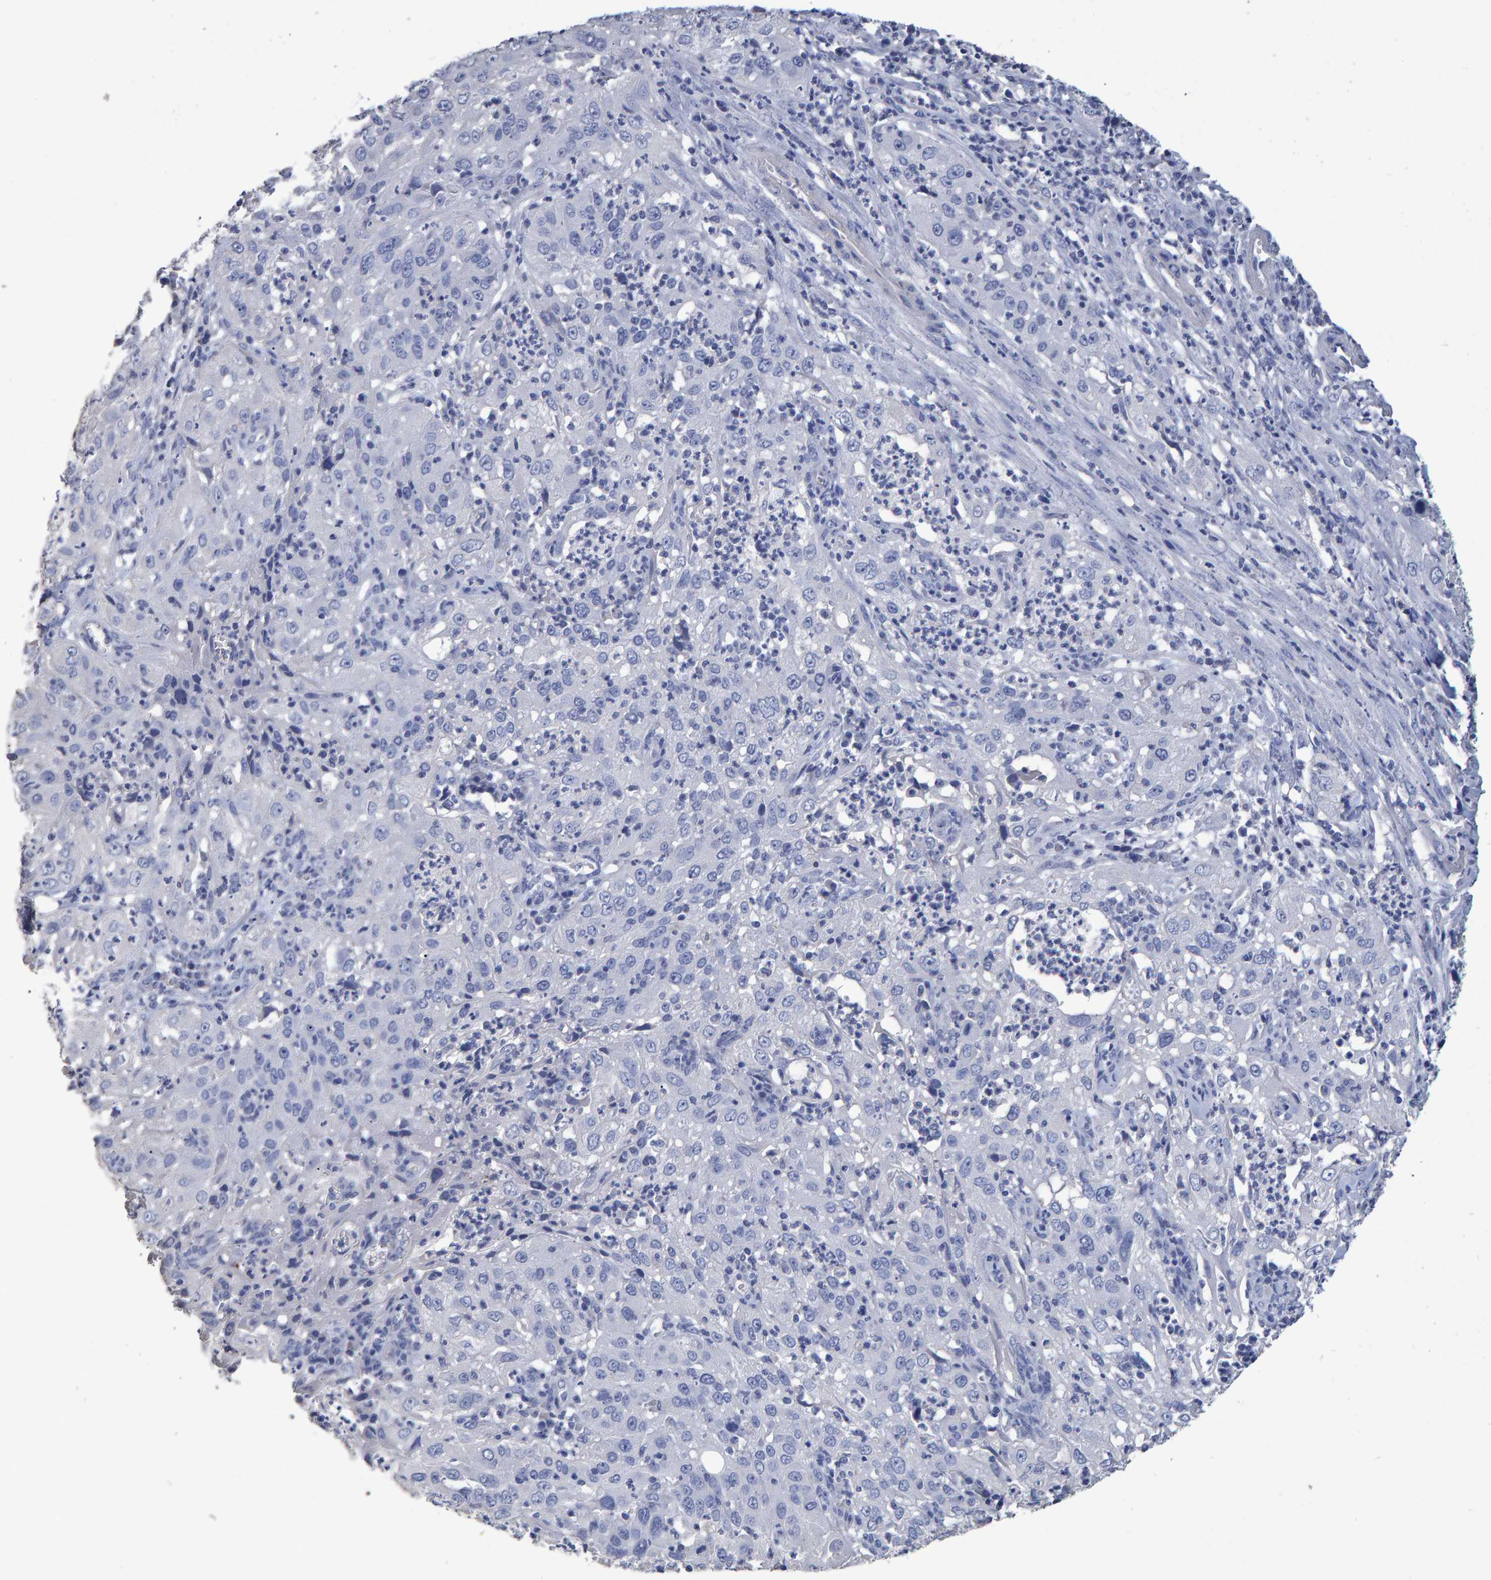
{"staining": {"intensity": "negative", "quantity": "none", "location": "none"}, "tissue": "cervical cancer", "cell_type": "Tumor cells", "image_type": "cancer", "snomed": [{"axis": "morphology", "description": "Squamous cell carcinoma, NOS"}, {"axis": "topography", "description": "Cervix"}], "caption": "Cervical cancer (squamous cell carcinoma) stained for a protein using immunohistochemistry reveals no positivity tumor cells.", "gene": "HEMGN", "patient": {"sex": "female", "age": 32}}